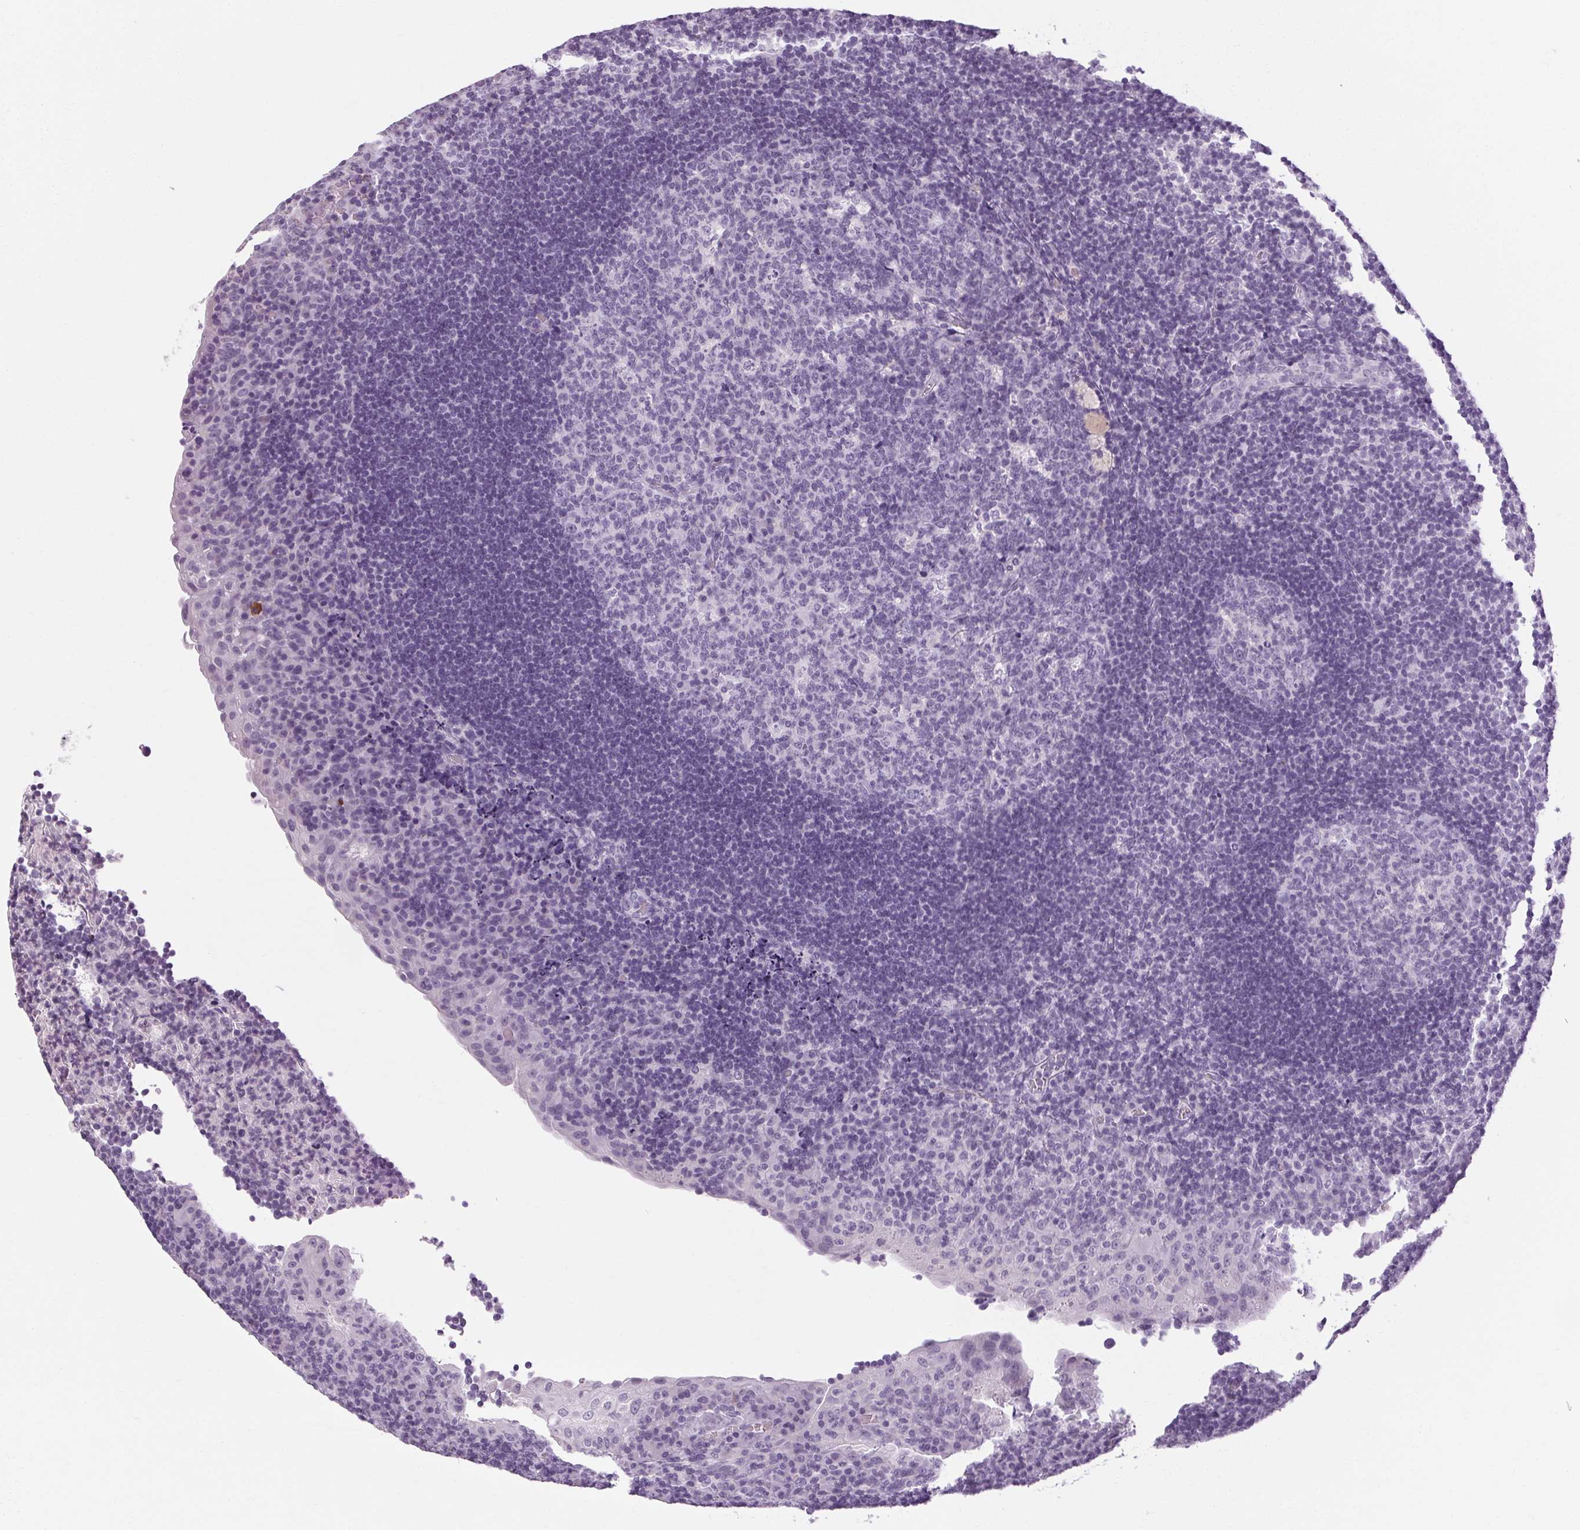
{"staining": {"intensity": "negative", "quantity": "none", "location": "none"}, "tissue": "tonsil", "cell_type": "Germinal center cells", "image_type": "normal", "snomed": [{"axis": "morphology", "description": "Normal tissue, NOS"}, {"axis": "topography", "description": "Tonsil"}], "caption": "DAB (3,3'-diaminobenzidine) immunohistochemical staining of normal human tonsil exhibits no significant staining in germinal center cells.", "gene": "POMC", "patient": {"sex": "male", "age": 17}}